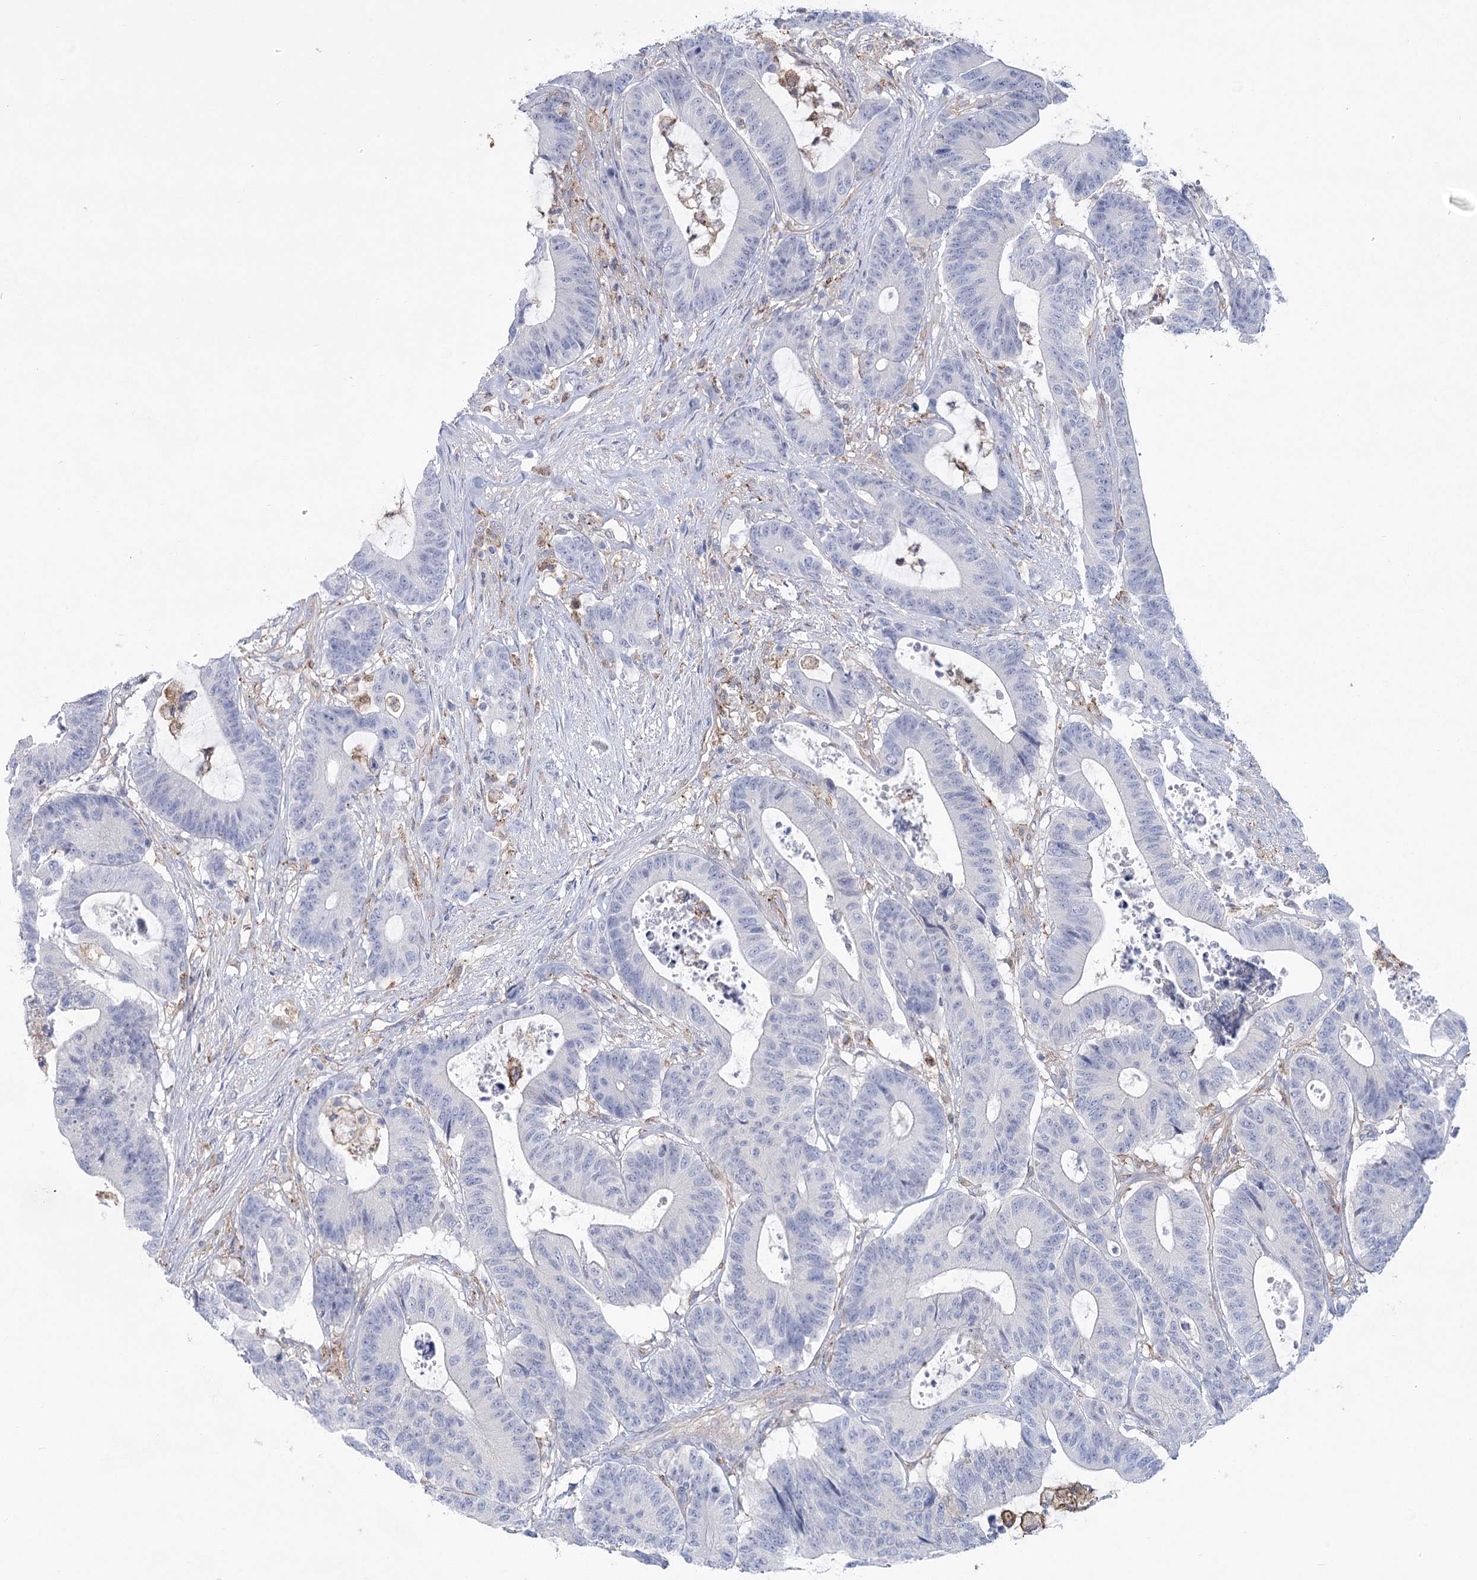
{"staining": {"intensity": "negative", "quantity": "none", "location": "none"}, "tissue": "colorectal cancer", "cell_type": "Tumor cells", "image_type": "cancer", "snomed": [{"axis": "morphology", "description": "Adenocarcinoma, NOS"}, {"axis": "topography", "description": "Colon"}], "caption": "IHC image of colorectal adenocarcinoma stained for a protein (brown), which shows no expression in tumor cells.", "gene": "CCDC88A", "patient": {"sex": "female", "age": 84}}